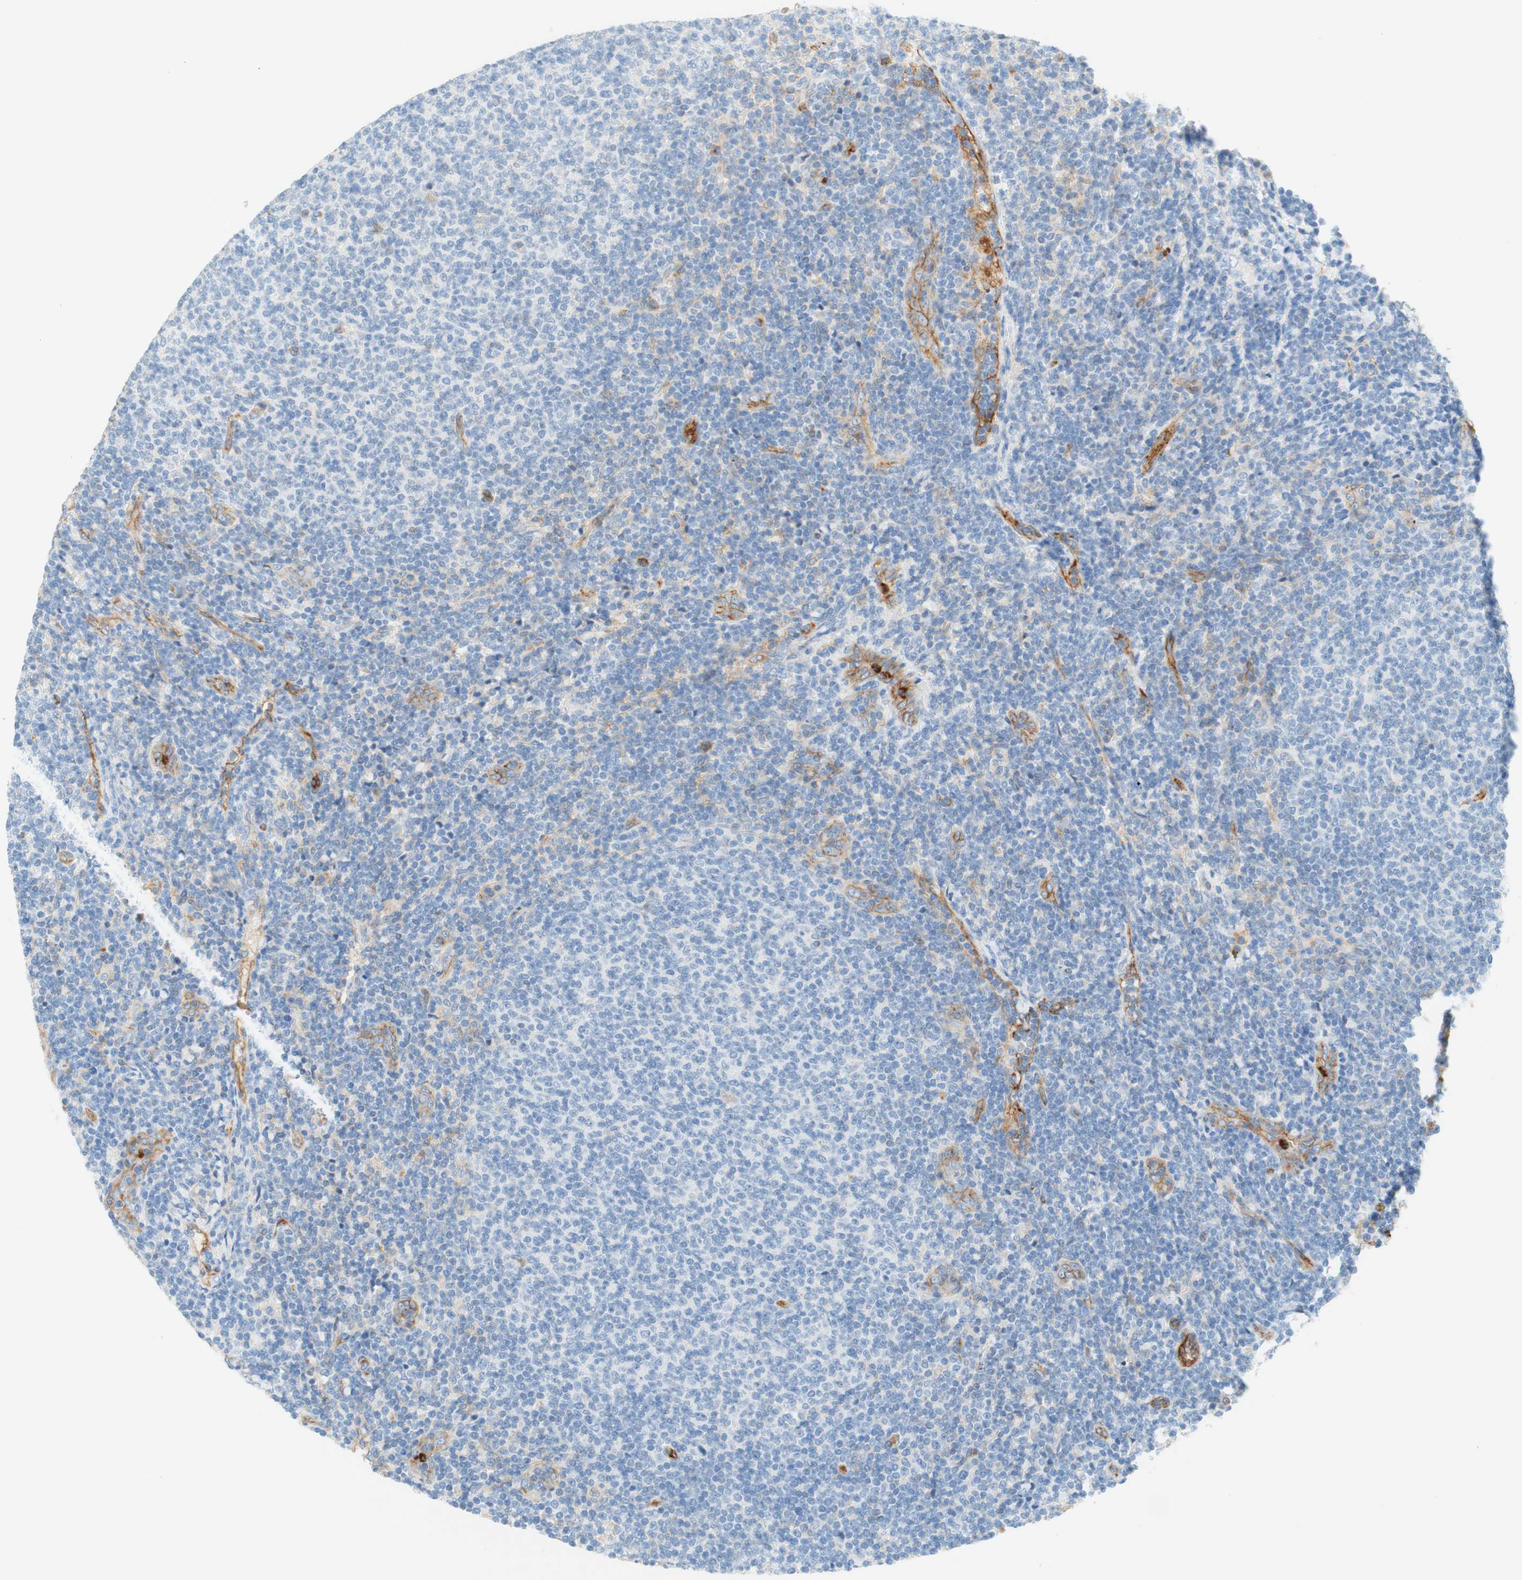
{"staining": {"intensity": "negative", "quantity": "none", "location": "none"}, "tissue": "lymphoma", "cell_type": "Tumor cells", "image_type": "cancer", "snomed": [{"axis": "morphology", "description": "Malignant lymphoma, non-Hodgkin's type, Low grade"}, {"axis": "topography", "description": "Lymph node"}], "caption": "This is an immunohistochemistry (IHC) photomicrograph of human lymphoma. There is no staining in tumor cells.", "gene": "STOM", "patient": {"sex": "male", "age": 66}}